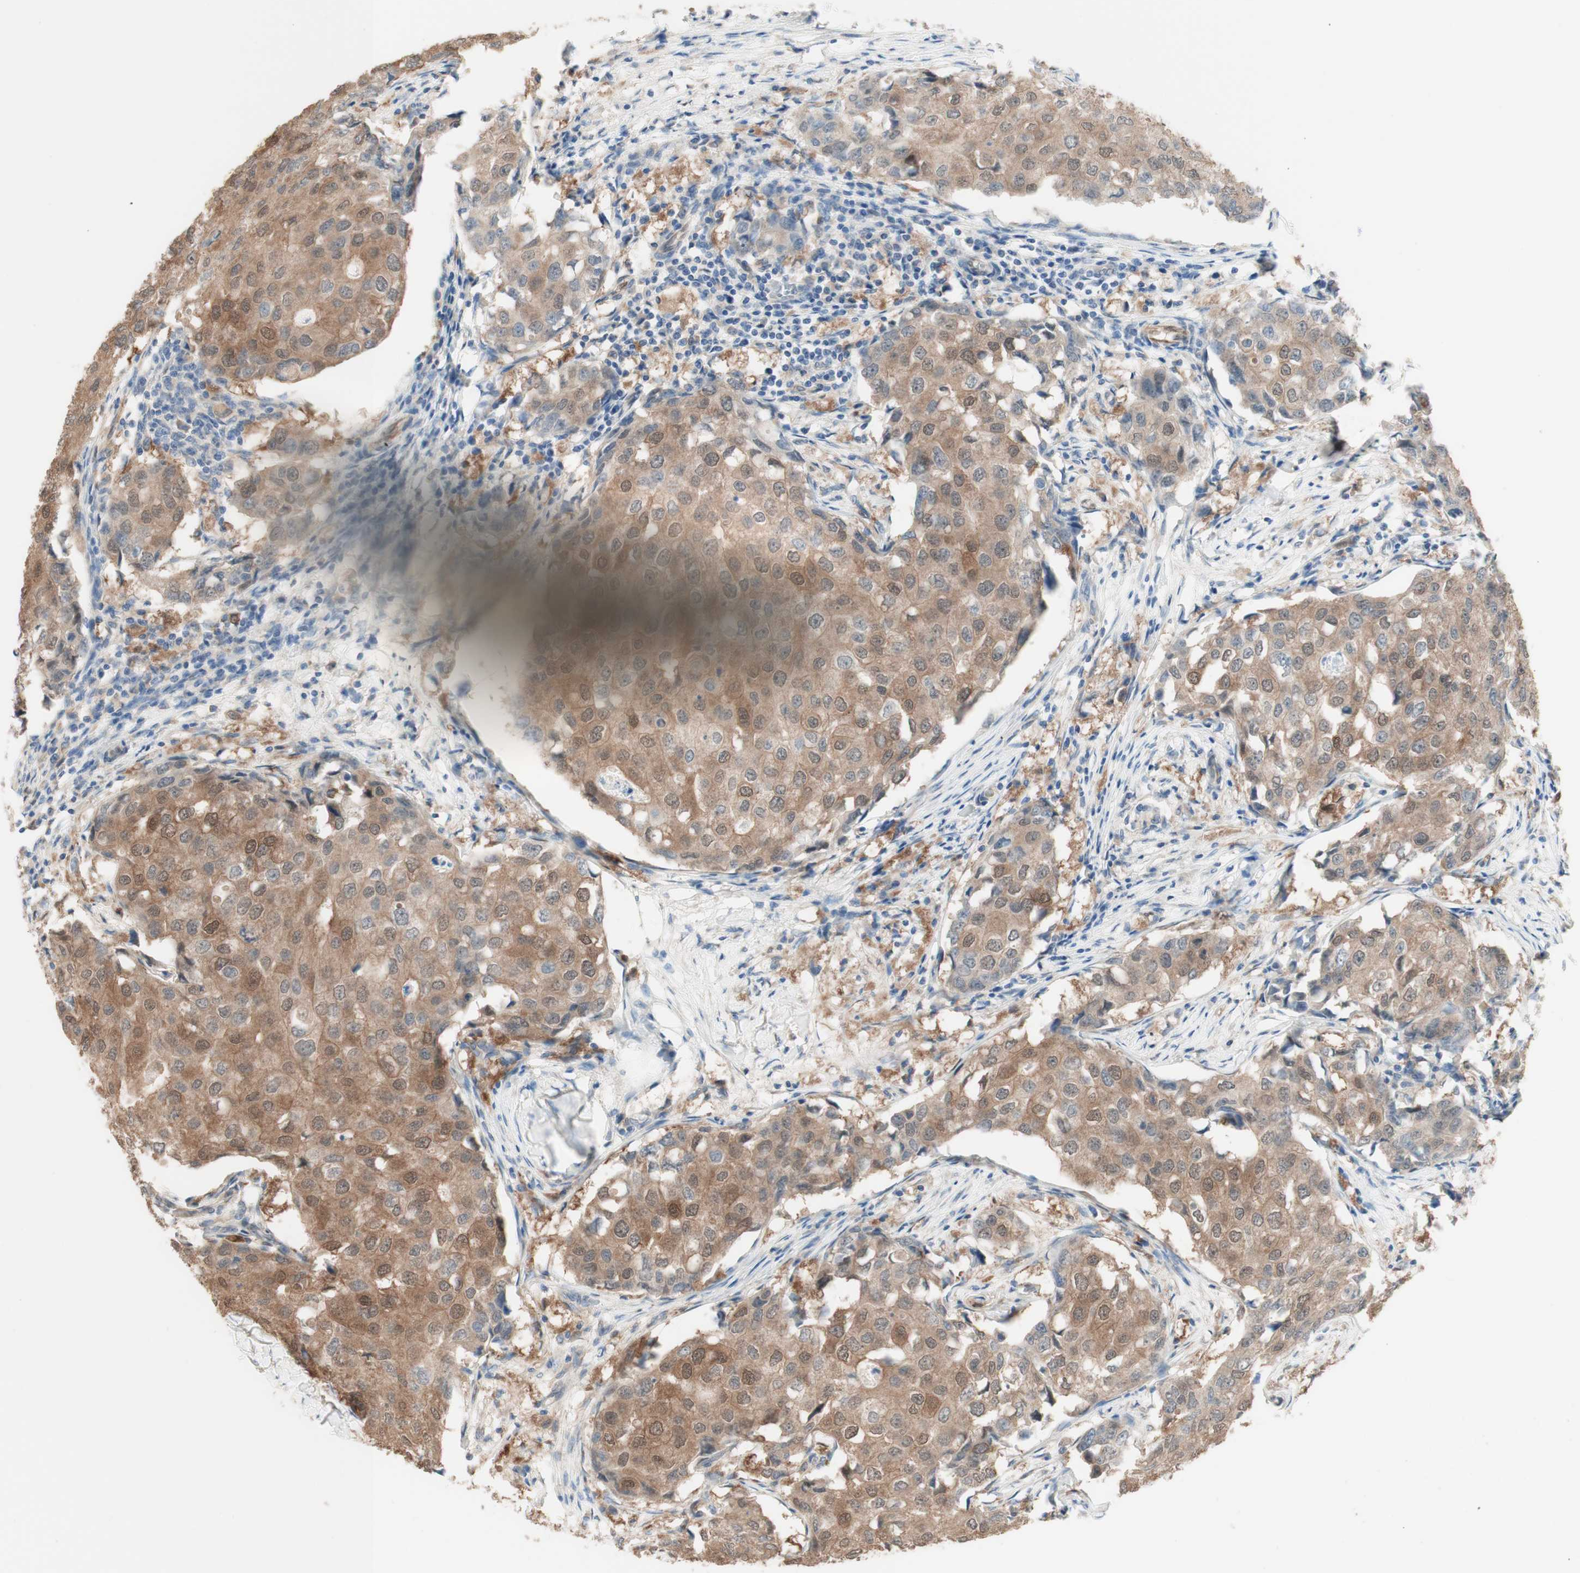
{"staining": {"intensity": "moderate", "quantity": ">75%", "location": "cytoplasmic/membranous"}, "tissue": "breast cancer", "cell_type": "Tumor cells", "image_type": "cancer", "snomed": [{"axis": "morphology", "description": "Duct carcinoma"}, {"axis": "topography", "description": "Breast"}], "caption": "DAB immunohistochemical staining of human breast cancer (intraductal carcinoma) displays moderate cytoplasmic/membranous protein positivity in about >75% of tumor cells.", "gene": "COMT", "patient": {"sex": "female", "age": 27}}